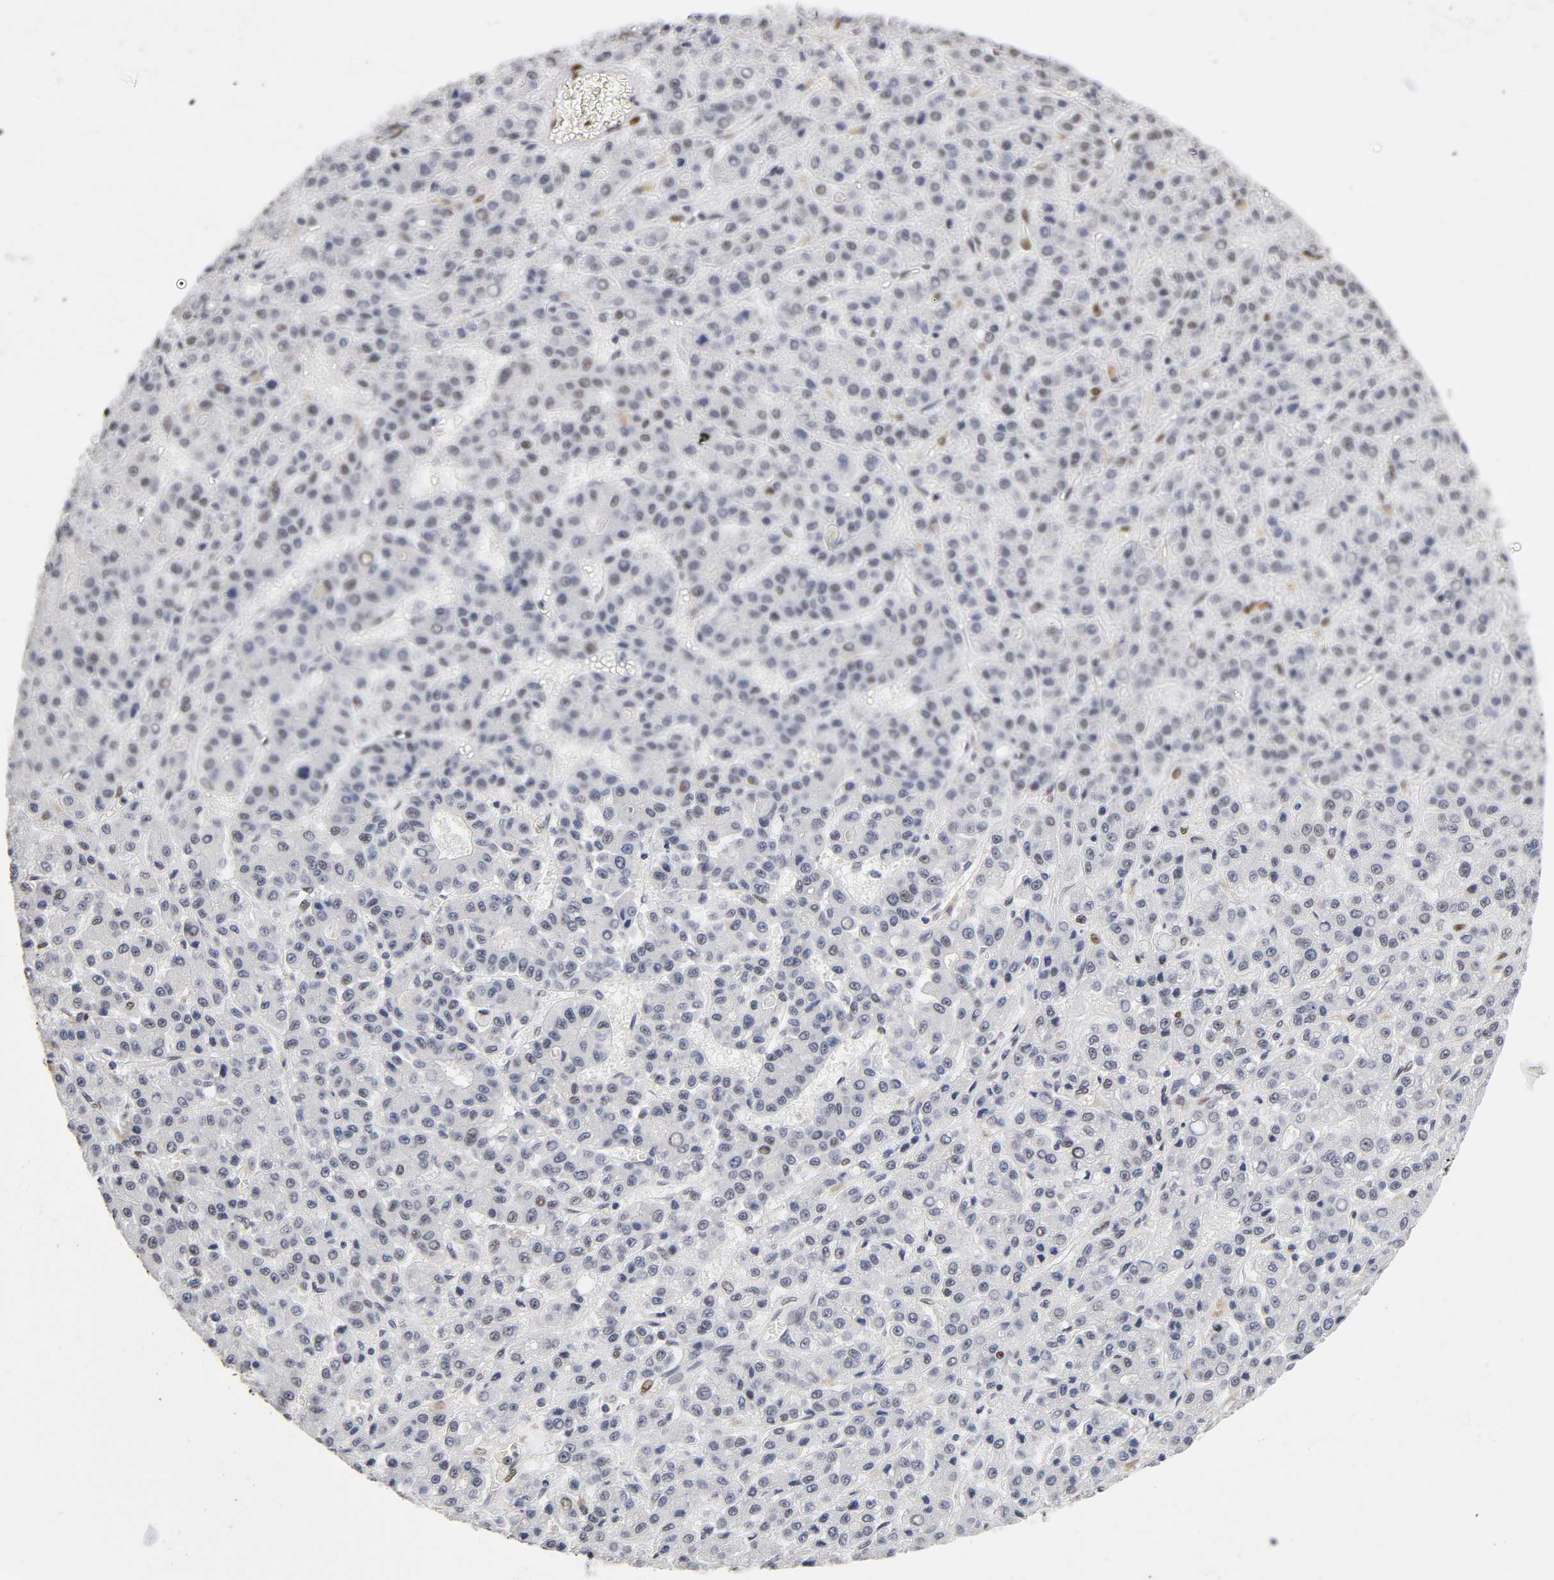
{"staining": {"intensity": "negative", "quantity": "none", "location": "none"}, "tissue": "liver cancer", "cell_type": "Tumor cells", "image_type": "cancer", "snomed": [{"axis": "morphology", "description": "Carcinoma, Hepatocellular, NOS"}, {"axis": "topography", "description": "Liver"}], "caption": "Hepatocellular carcinoma (liver) stained for a protein using IHC reveals no expression tumor cells.", "gene": "NR3C1", "patient": {"sex": "male", "age": 70}}